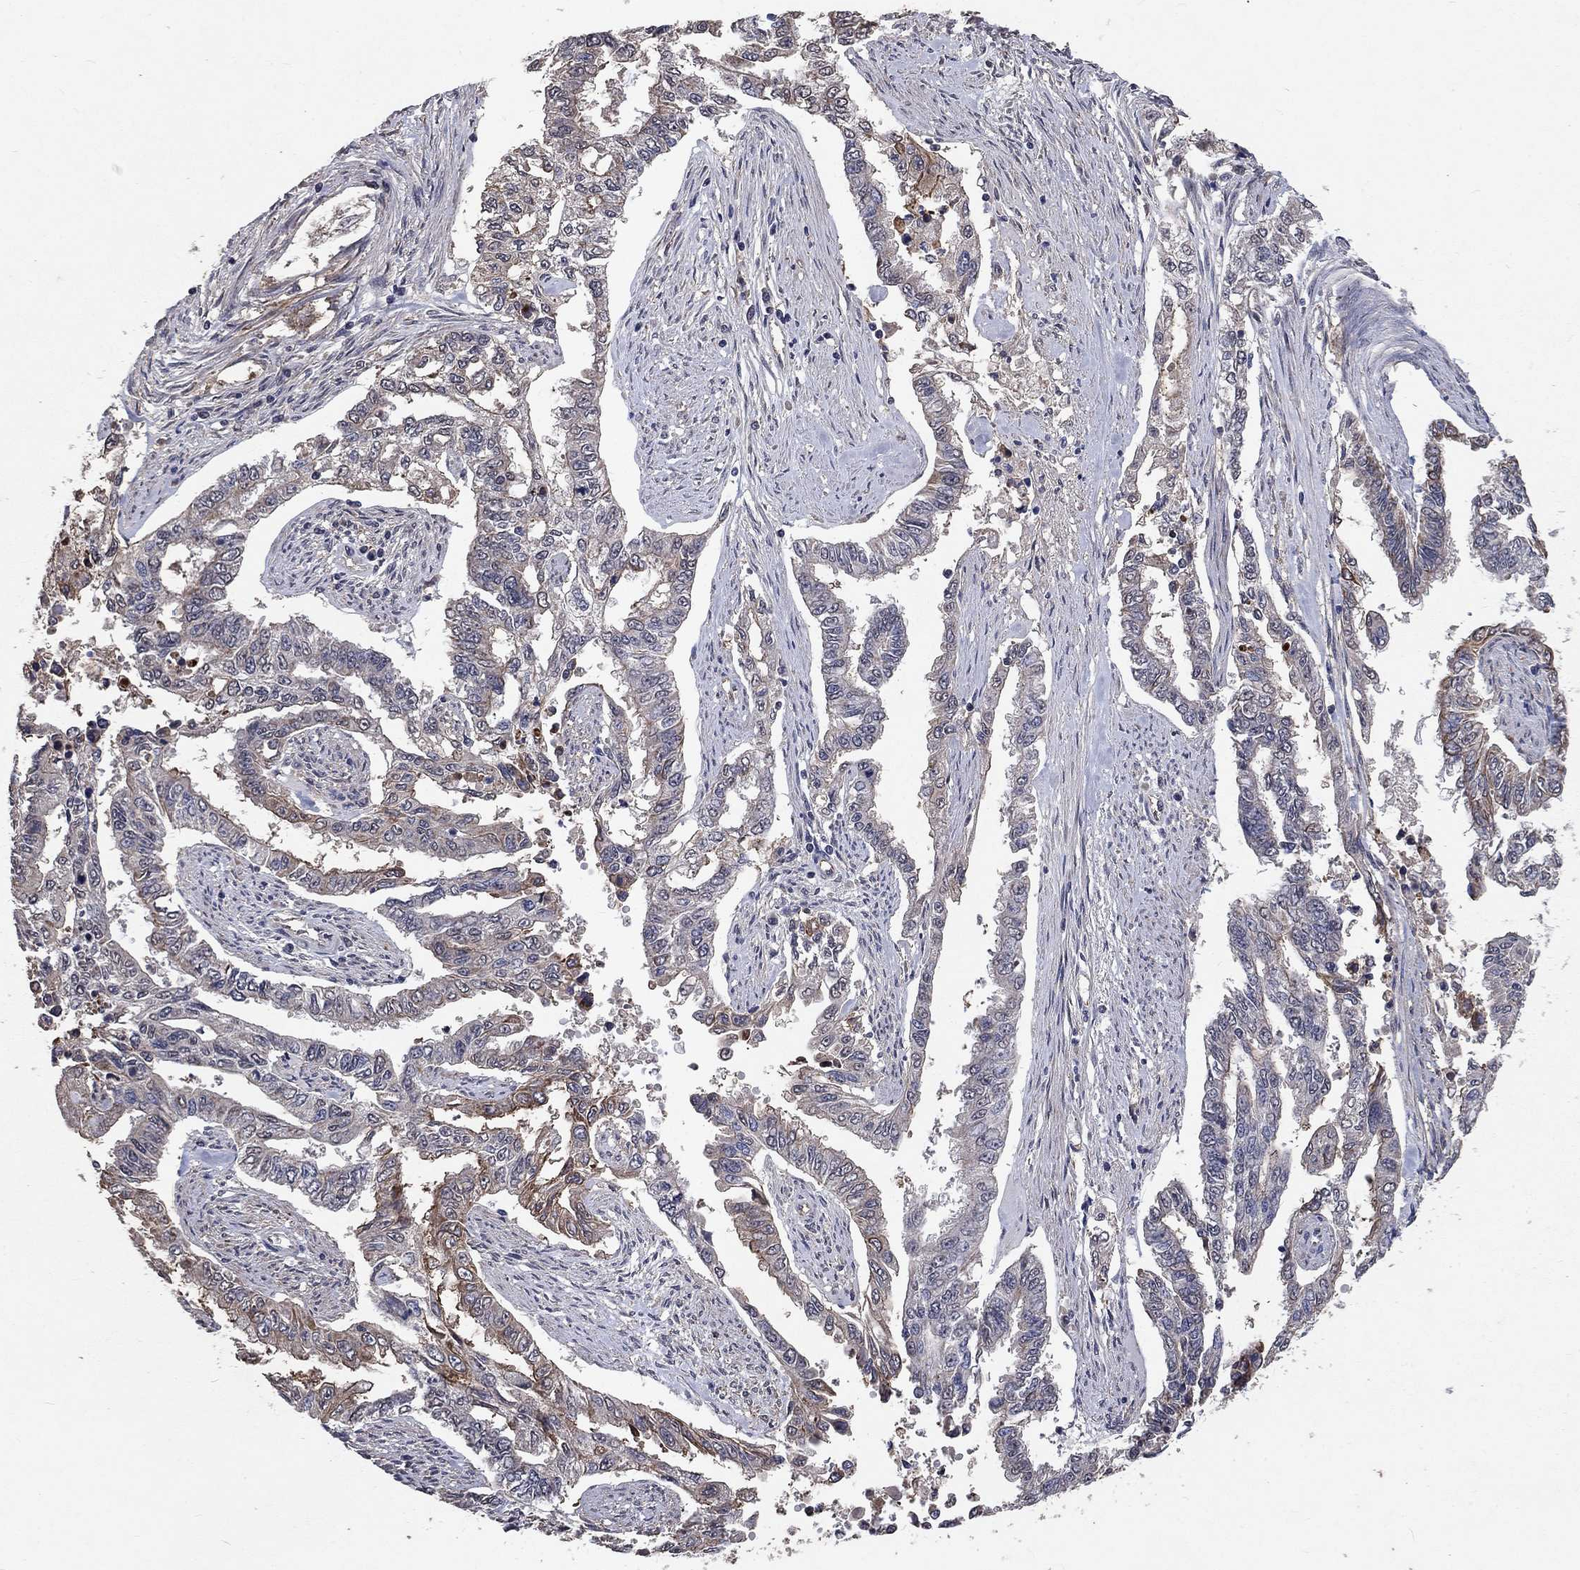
{"staining": {"intensity": "moderate", "quantity": "<25%", "location": "cytoplasmic/membranous"}, "tissue": "endometrial cancer", "cell_type": "Tumor cells", "image_type": "cancer", "snomed": [{"axis": "morphology", "description": "Adenocarcinoma, NOS"}, {"axis": "topography", "description": "Uterus"}], "caption": "This is a photomicrograph of IHC staining of endometrial adenocarcinoma, which shows moderate expression in the cytoplasmic/membranous of tumor cells.", "gene": "CHST5", "patient": {"sex": "female", "age": 59}}